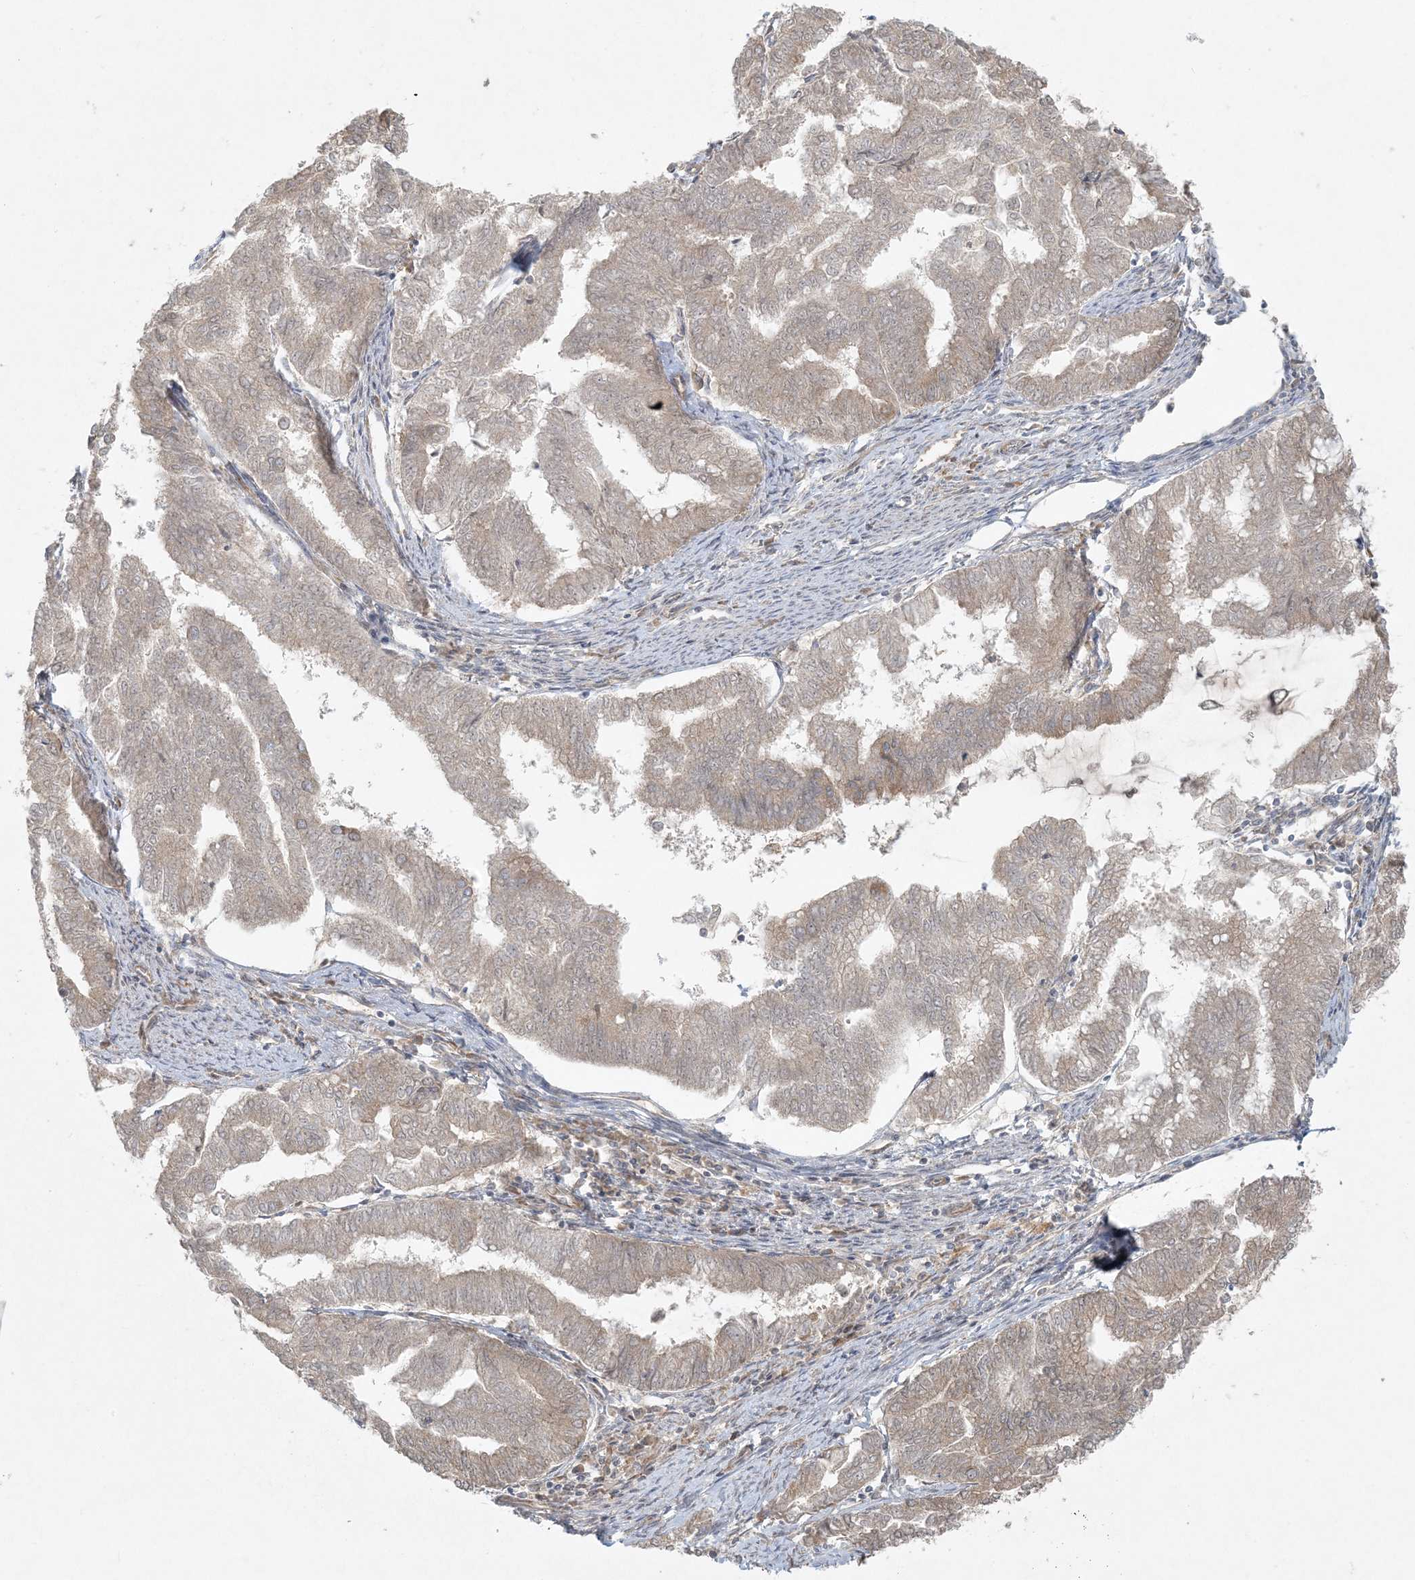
{"staining": {"intensity": "weak", "quantity": ">75%", "location": "cytoplasmic/membranous"}, "tissue": "endometrial cancer", "cell_type": "Tumor cells", "image_type": "cancer", "snomed": [{"axis": "morphology", "description": "Adenocarcinoma, NOS"}, {"axis": "topography", "description": "Endometrium"}], "caption": "DAB (3,3'-diaminobenzidine) immunohistochemical staining of endometrial cancer shows weak cytoplasmic/membranous protein positivity in approximately >75% of tumor cells.", "gene": "ZNF263", "patient": {"sex": "female", "age": 79}}